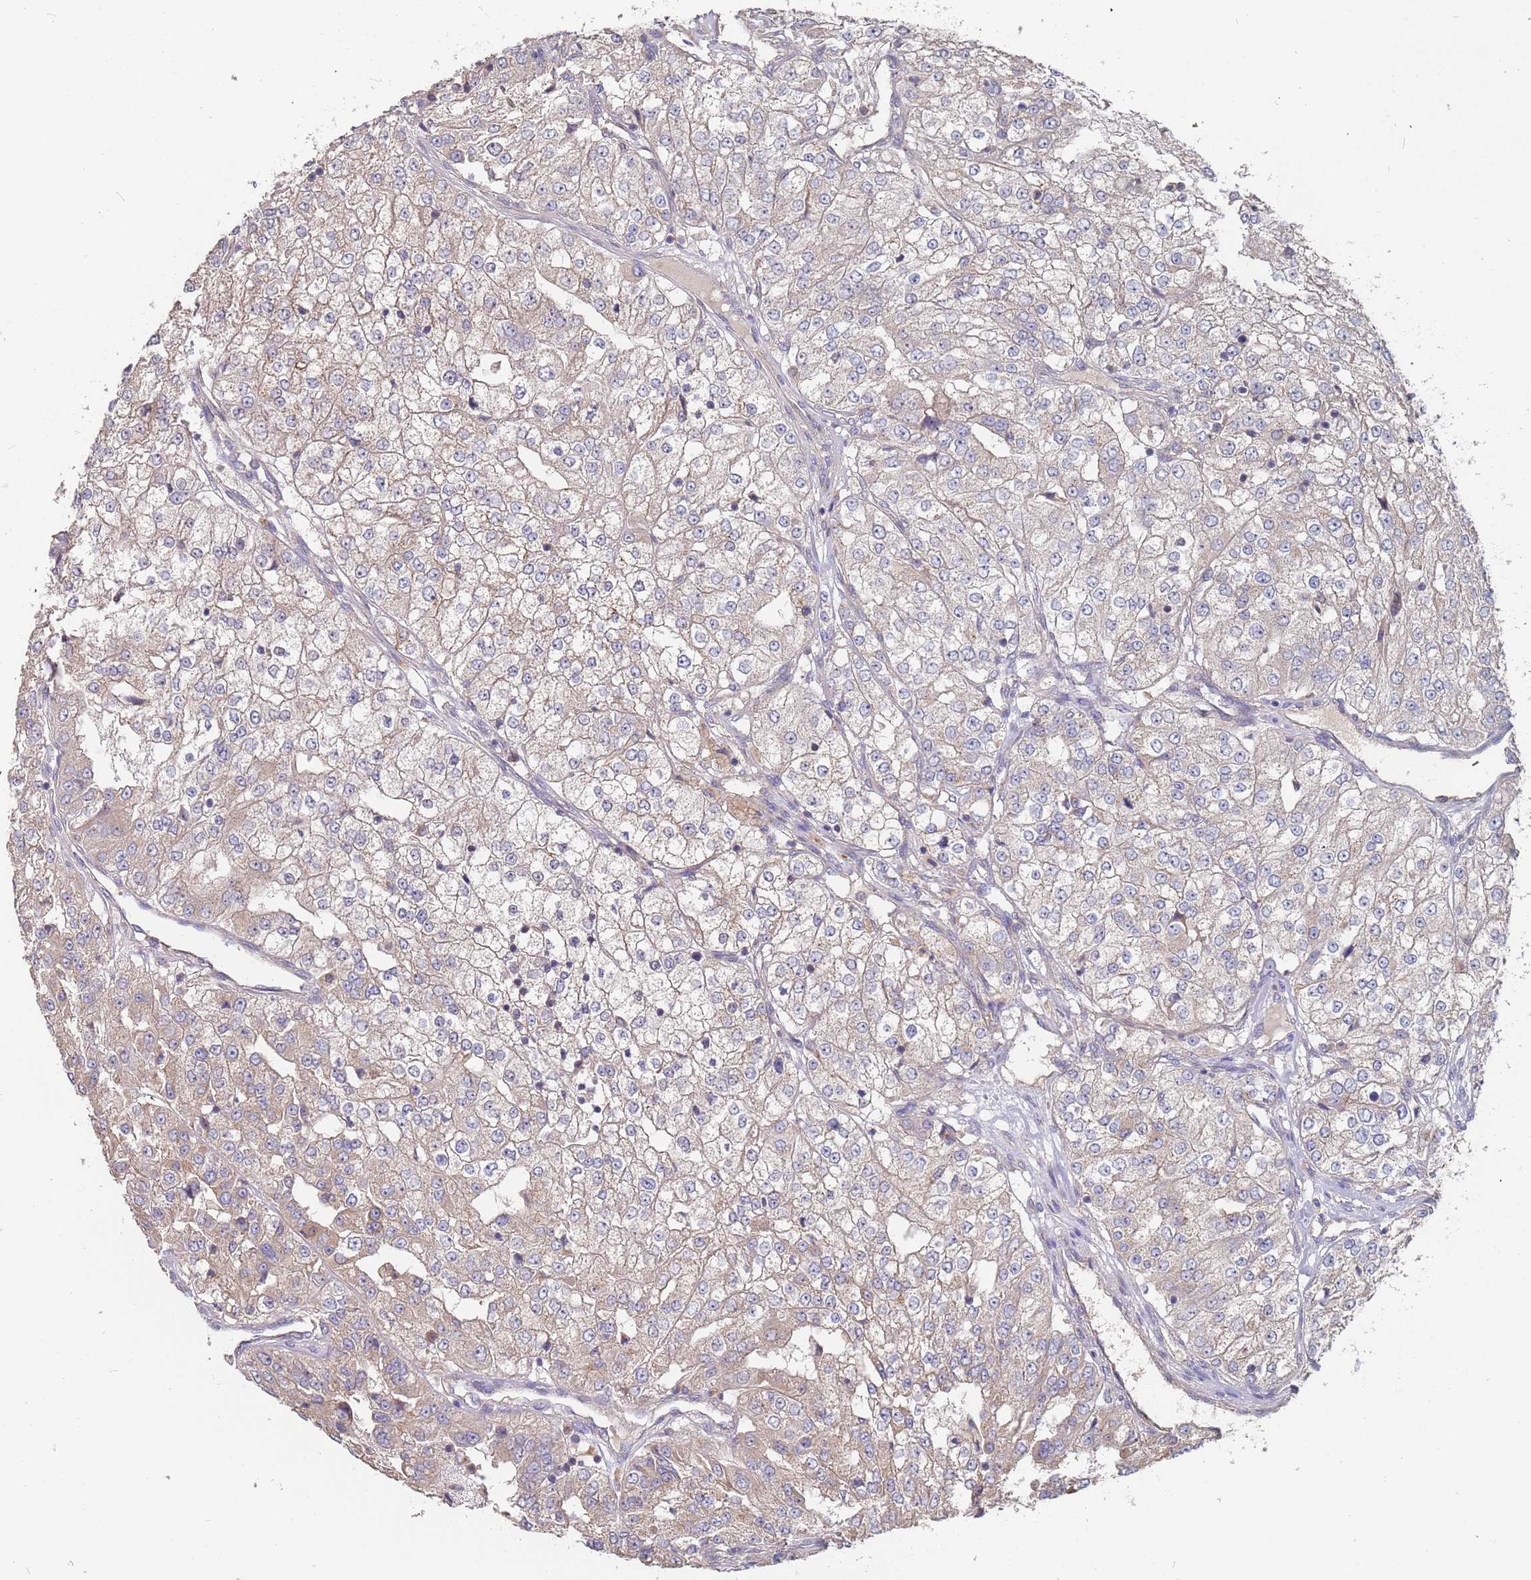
{"staining": {"intensity": "weak", "quantity": "25%-75%", "location": "cytoplasmic/membranous"}, "tissue": "renal cancer", "cell_type": "Tumor cells", "image_type": "cancer", "snomed": [{"axis": "morphology", "description": "Adenocarcinoma, NOS"}, {"axis": "topography", "description": "Kidney"}], "caption": "A brown stain labels weak cytoplasmic/membranous positivity of a protein in renal adenocarcinoma tumor cells.", "gene": "TCEANC2", "patient": {"sex": "female", "age": 63}}